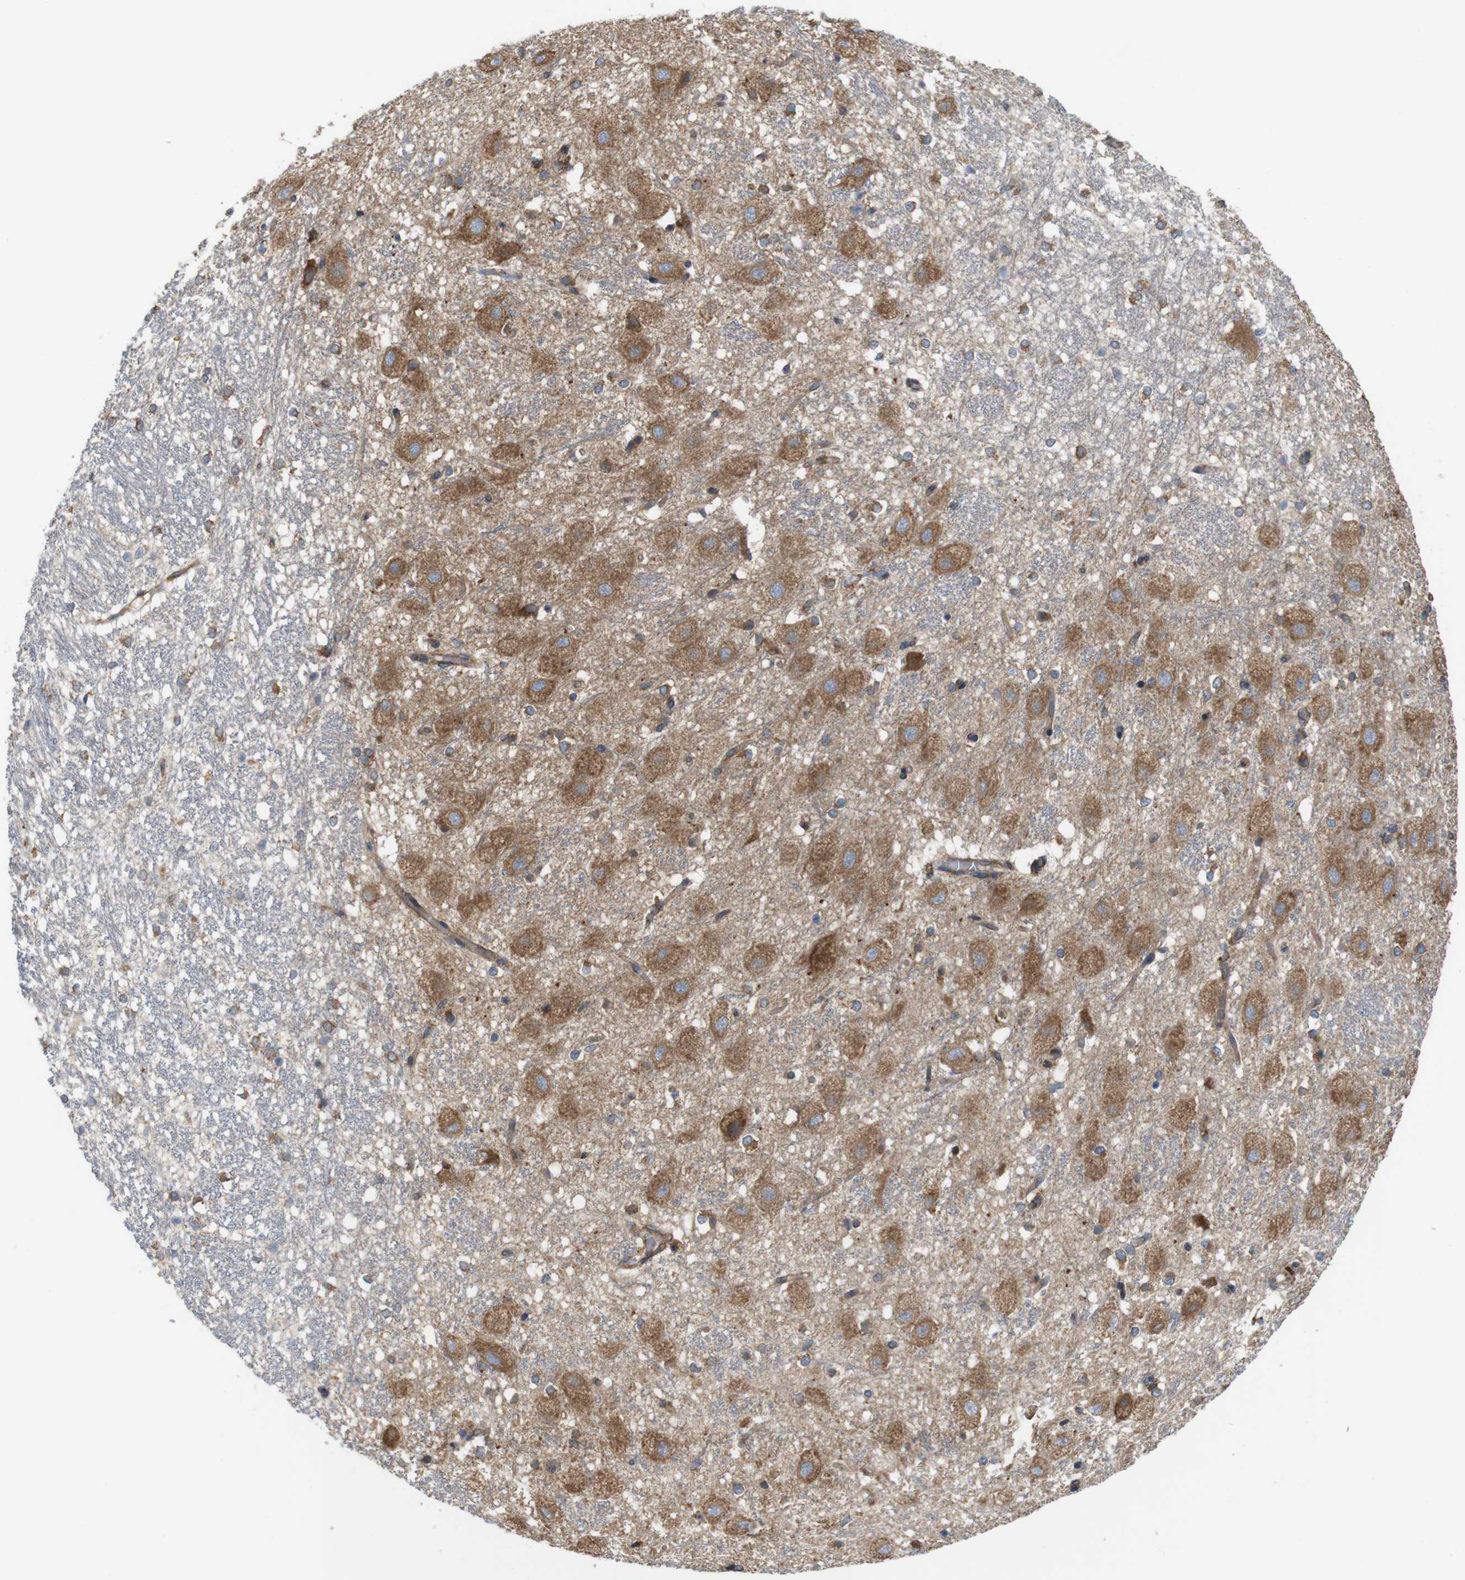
{"staining": {"intensity": "moderate", "quantity": "<25%", "location": "cytoplasmic/membranous"}, "tissue": "hippocampus", "cell_type": "Glial cells", "image_type": "normal", "snomed": [{"axis": "morphology", "description": "Normal tissue, NOS"}, {"axis": "topography", "description": "Hippocampus"}], "caption": "Hippocampus stained for a protein (brown) shows moderate cytoplasmic/membranous positive staining in approximately <25% of glial cells.", "gene": "UGGT1", "patient": {"sex": "female", "age": 19}}